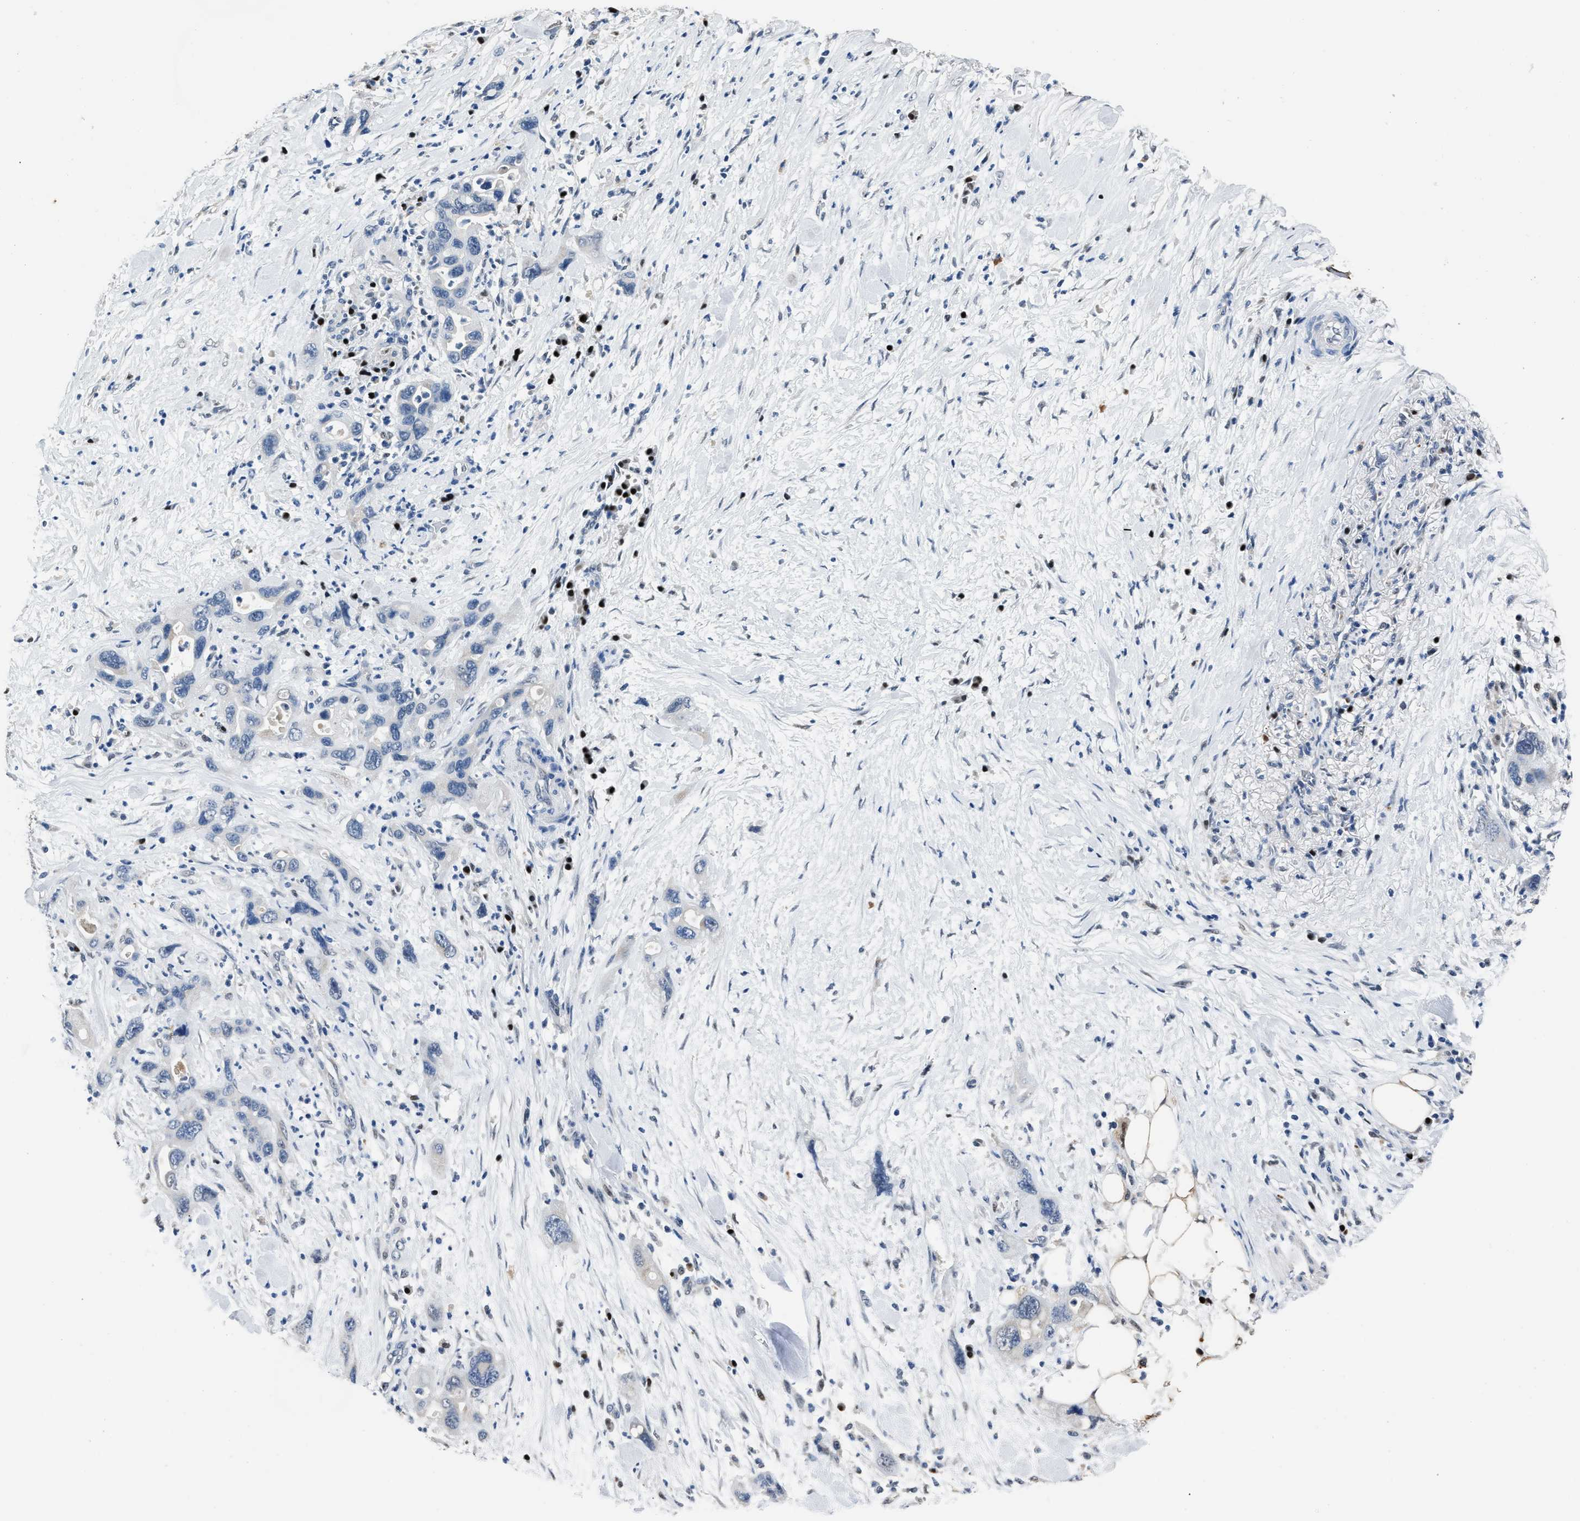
{"staining": {"intensity": "negative", "quantity": "none", "location": "none"}, "tissue": "pancreatic cancer", "cell_type": "Tumor cells", "image_type": "cancer", "snomed": [{"axis": "morphology", "description": "Adenocarcinoma, NOS"}, {"axis": "topography", "description": "Pancreas"}], "caption": "DAB immunohistochemical staining of human pancreatic adenocarcinoma reveals no significant positivity in tumor cells. (Brightfield microscopy of DAB (3,3'-diaminobenzidine) immunohistochemistry (IHC) at high magnification).", "gene": "NSUN5", "patient": {"sex": "female", "age": 70}}